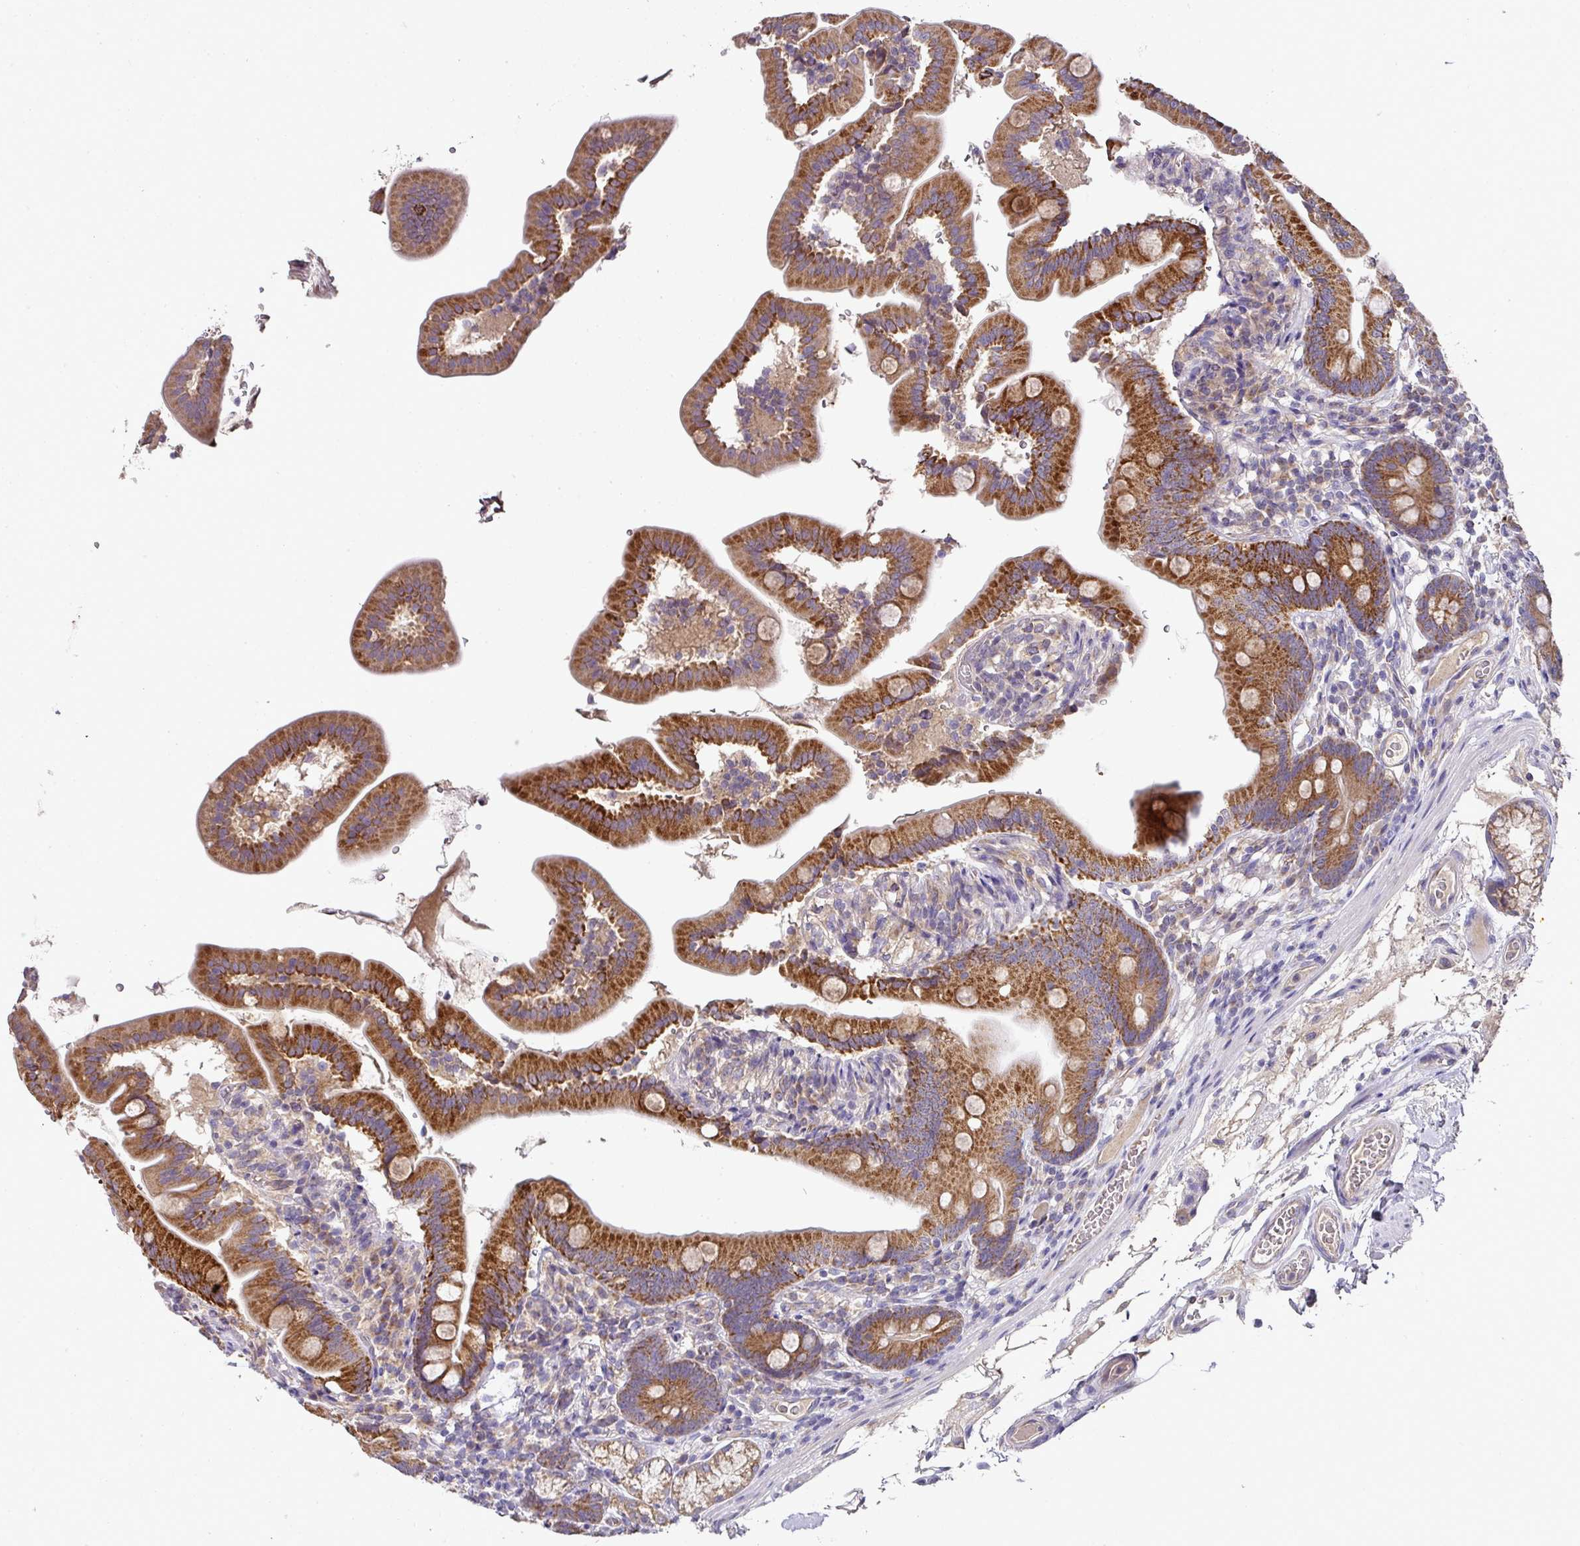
{"staining": {"intensity": "strong", "quantity": ">75%", "location": "cytoplasmic/membranous"}, "tissue": "duodenum", "cell_type": "Glandular cells", "image_type": "normal", "snomed": [{"axis": "morphology", "description": "Normal tissue, NOS"}, {"axis": "topography", "description": "Duodenum"}], "caption": "This photomicrograph reveals IHC staining of unremarkable duodenum, with high strong cytoplasmic/membranous positivity in approximately >75% of glandular cells.", "gene": "SKIC2", "patient": {"sex": "female", "age": 67}}